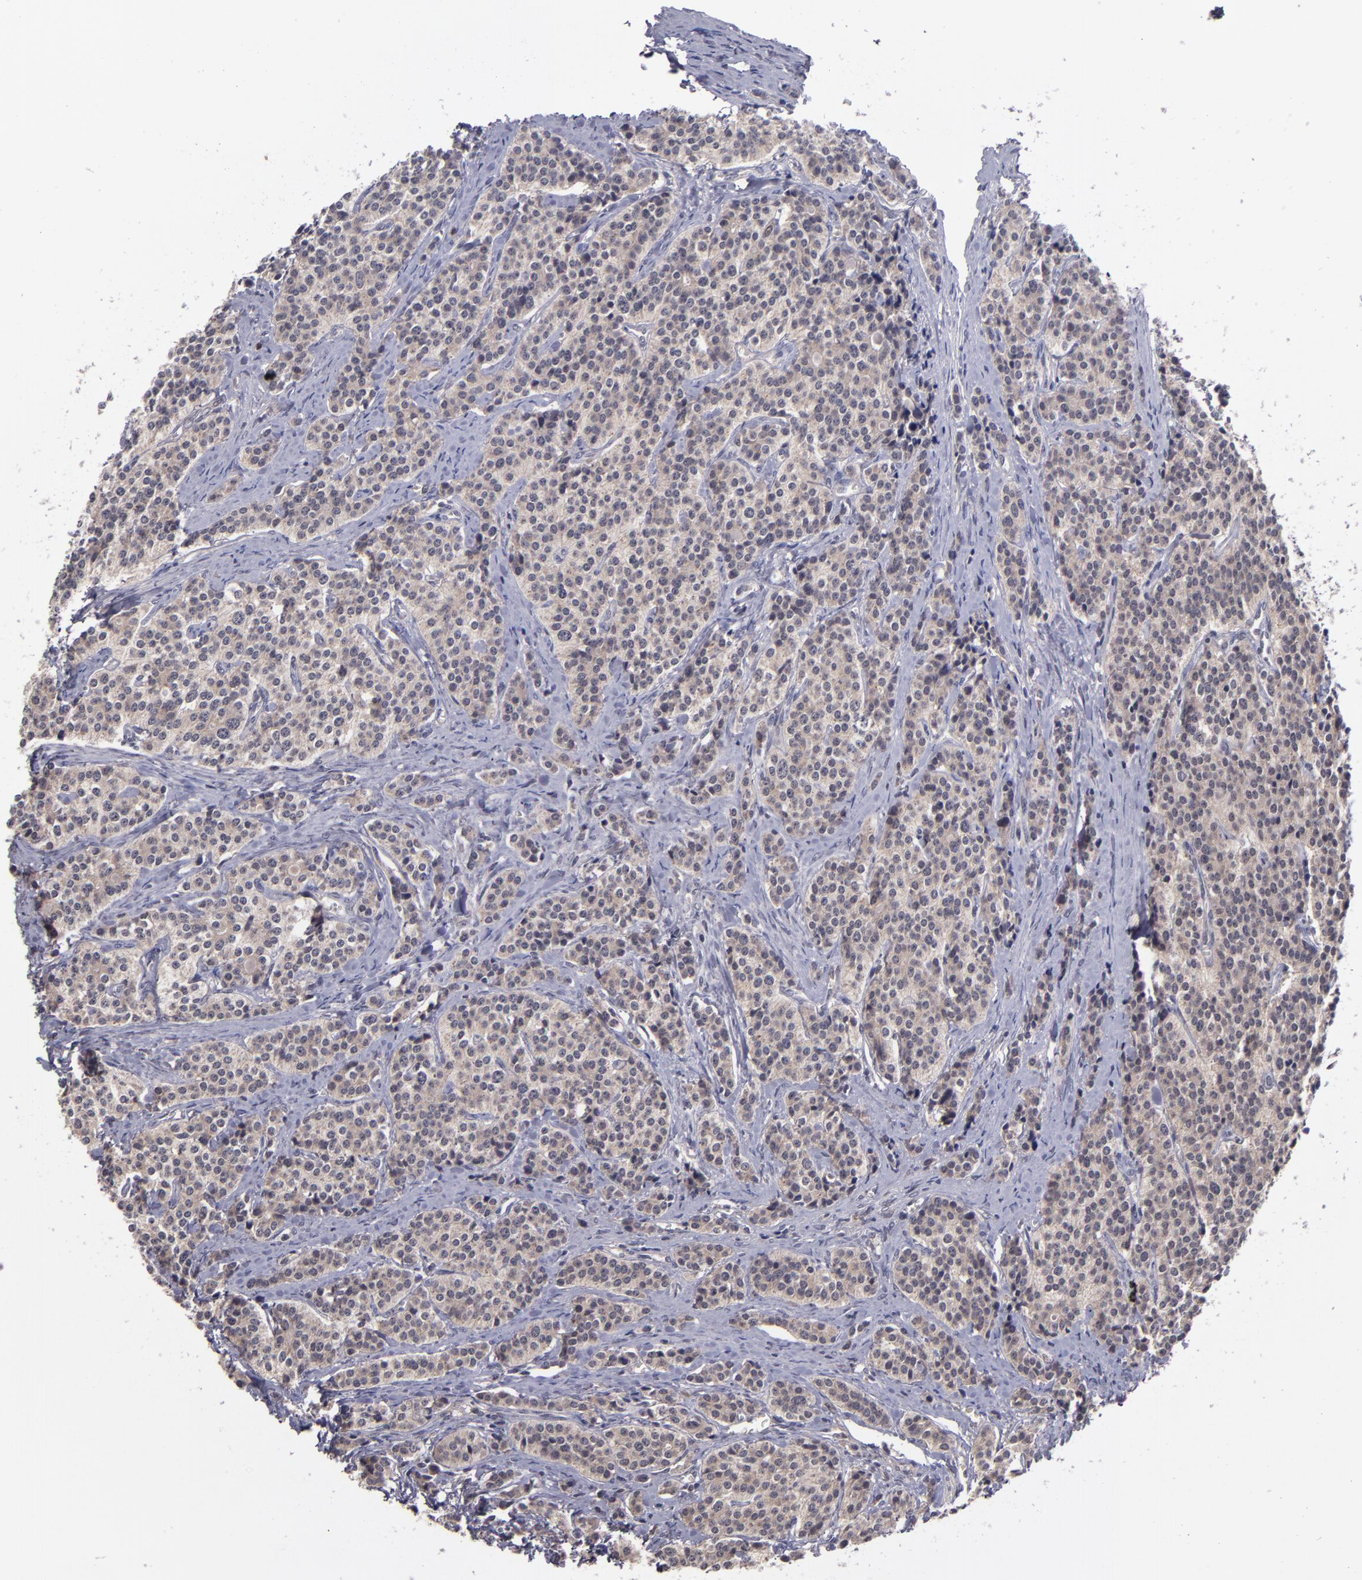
{"staining": {"intensity": "weak", "quantity": ">75%", "location": "cytoplasmic/membranous"}, "tissue": "carcinoid", "cell_type": "Tumor cells", "image_type": "cancer", "snomed": [{"axis": "morphology", "description": "Carcinoid, malignant, NOS"}, {"axis": "topography", "description": "Small intestine"}], "caption": "Immunohistochemical staining of human carcinoid exhibits low levels of weak cytoplasmic/membranous protein positivity in approximately >75% of tumor cells.", "gene": "CDC7", "patient": {"sex": "male", "age": 63}}